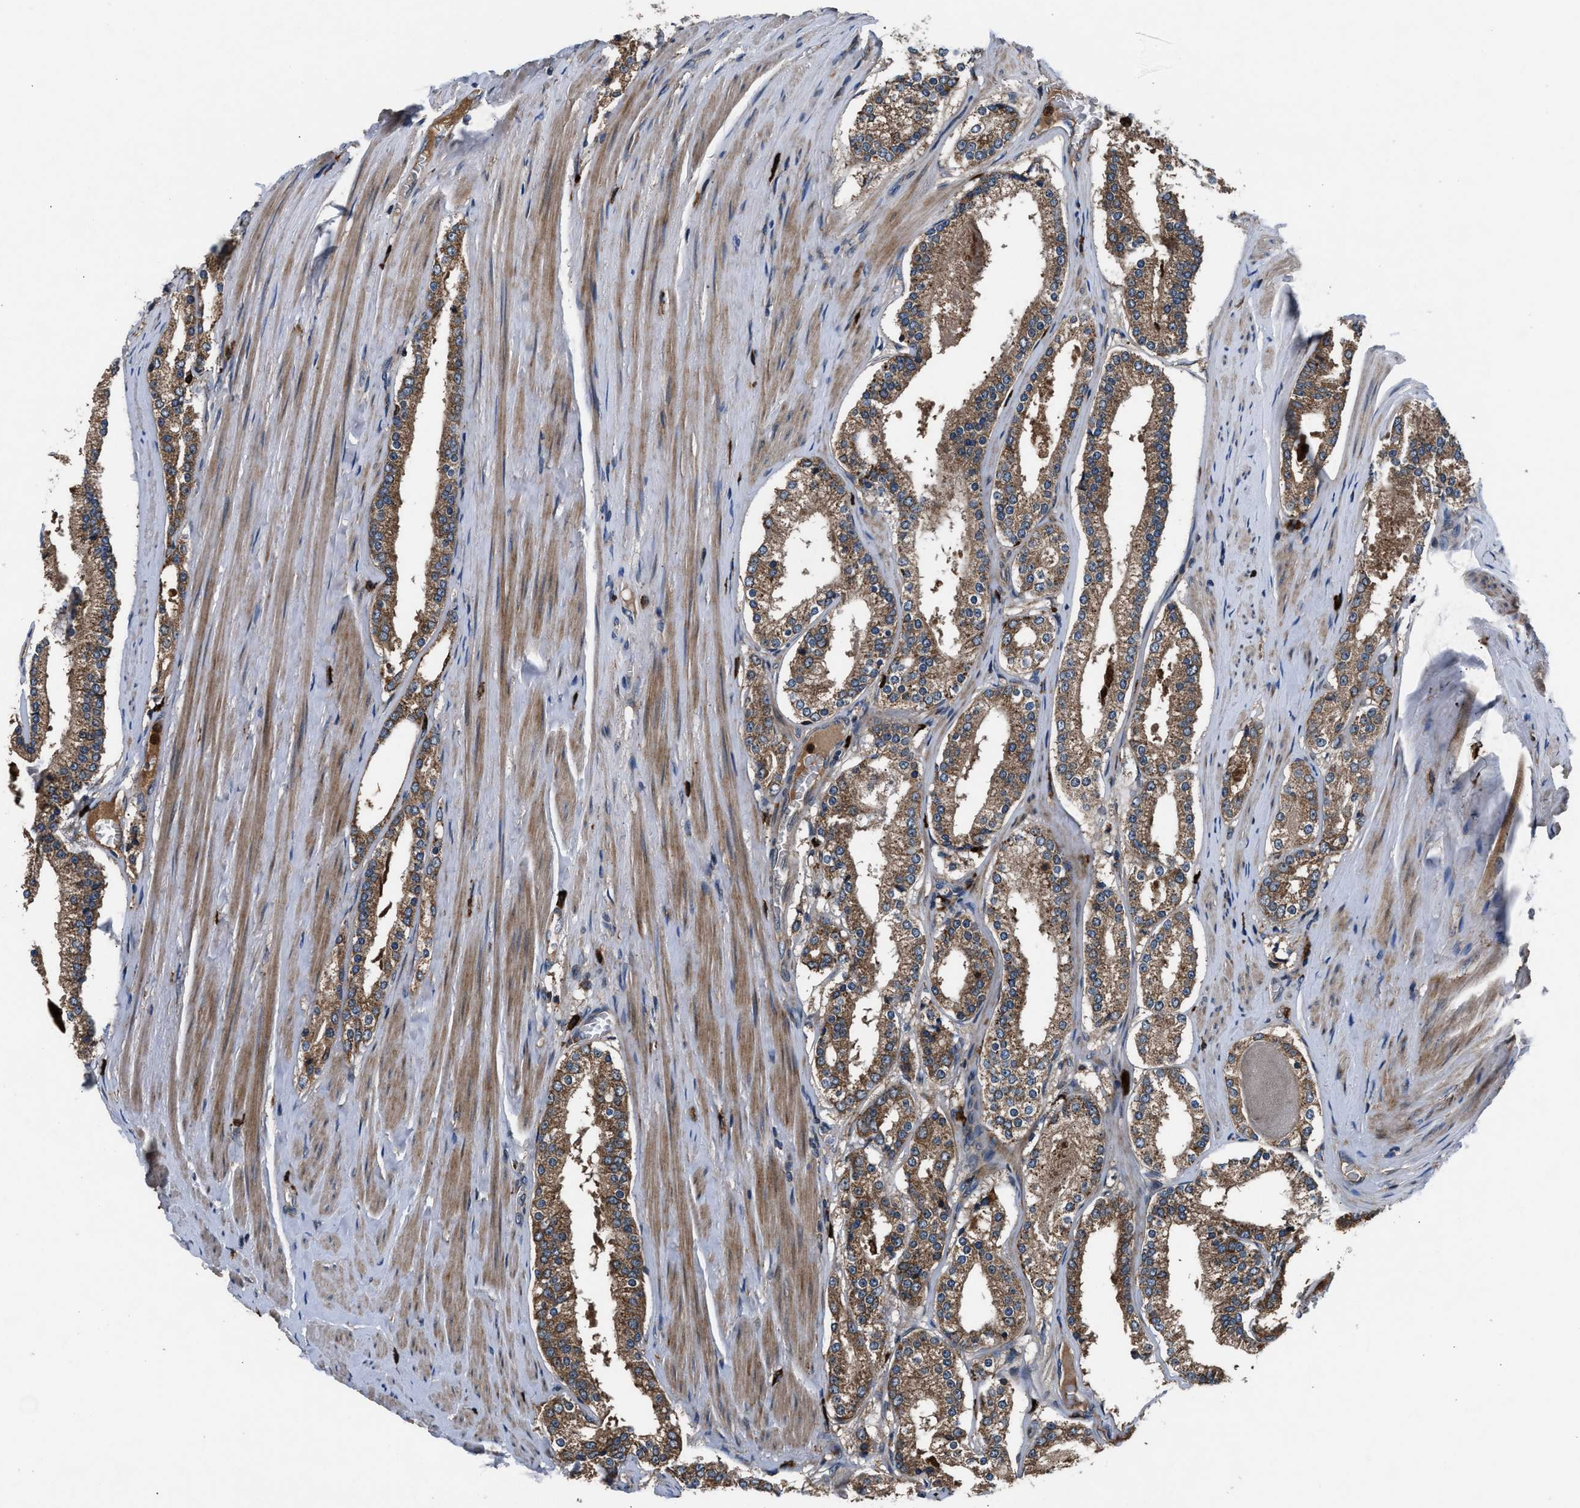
{"staining": {"intensity": "moderate", "quantity": ">75%", "location": "cytoplasmic/membranous"}, "tissue": "prostate cancer", "cell_type": "Tumor cells", "image_type": "cancer", "snomed": [{"axis": "morphology", "description": "Adenocarcinoma, Low grade"}, {"axis": "topography", "description": "Prostate"}], "caption": "Adenocarcinoma (low-grade) (prostate) stained with DAB IHC reveals medium levels of moderate cytoplasmic/membranous positivity in approximately >75% of tumor cells. Using DAB (3,3'-diaminobenzidine) (brown) and hematoxylin (blue) stains, captured at high magnification using brightfield microscopy.", "gene": "FAM221A", "patient": {"sex": "male", "age": 70}}